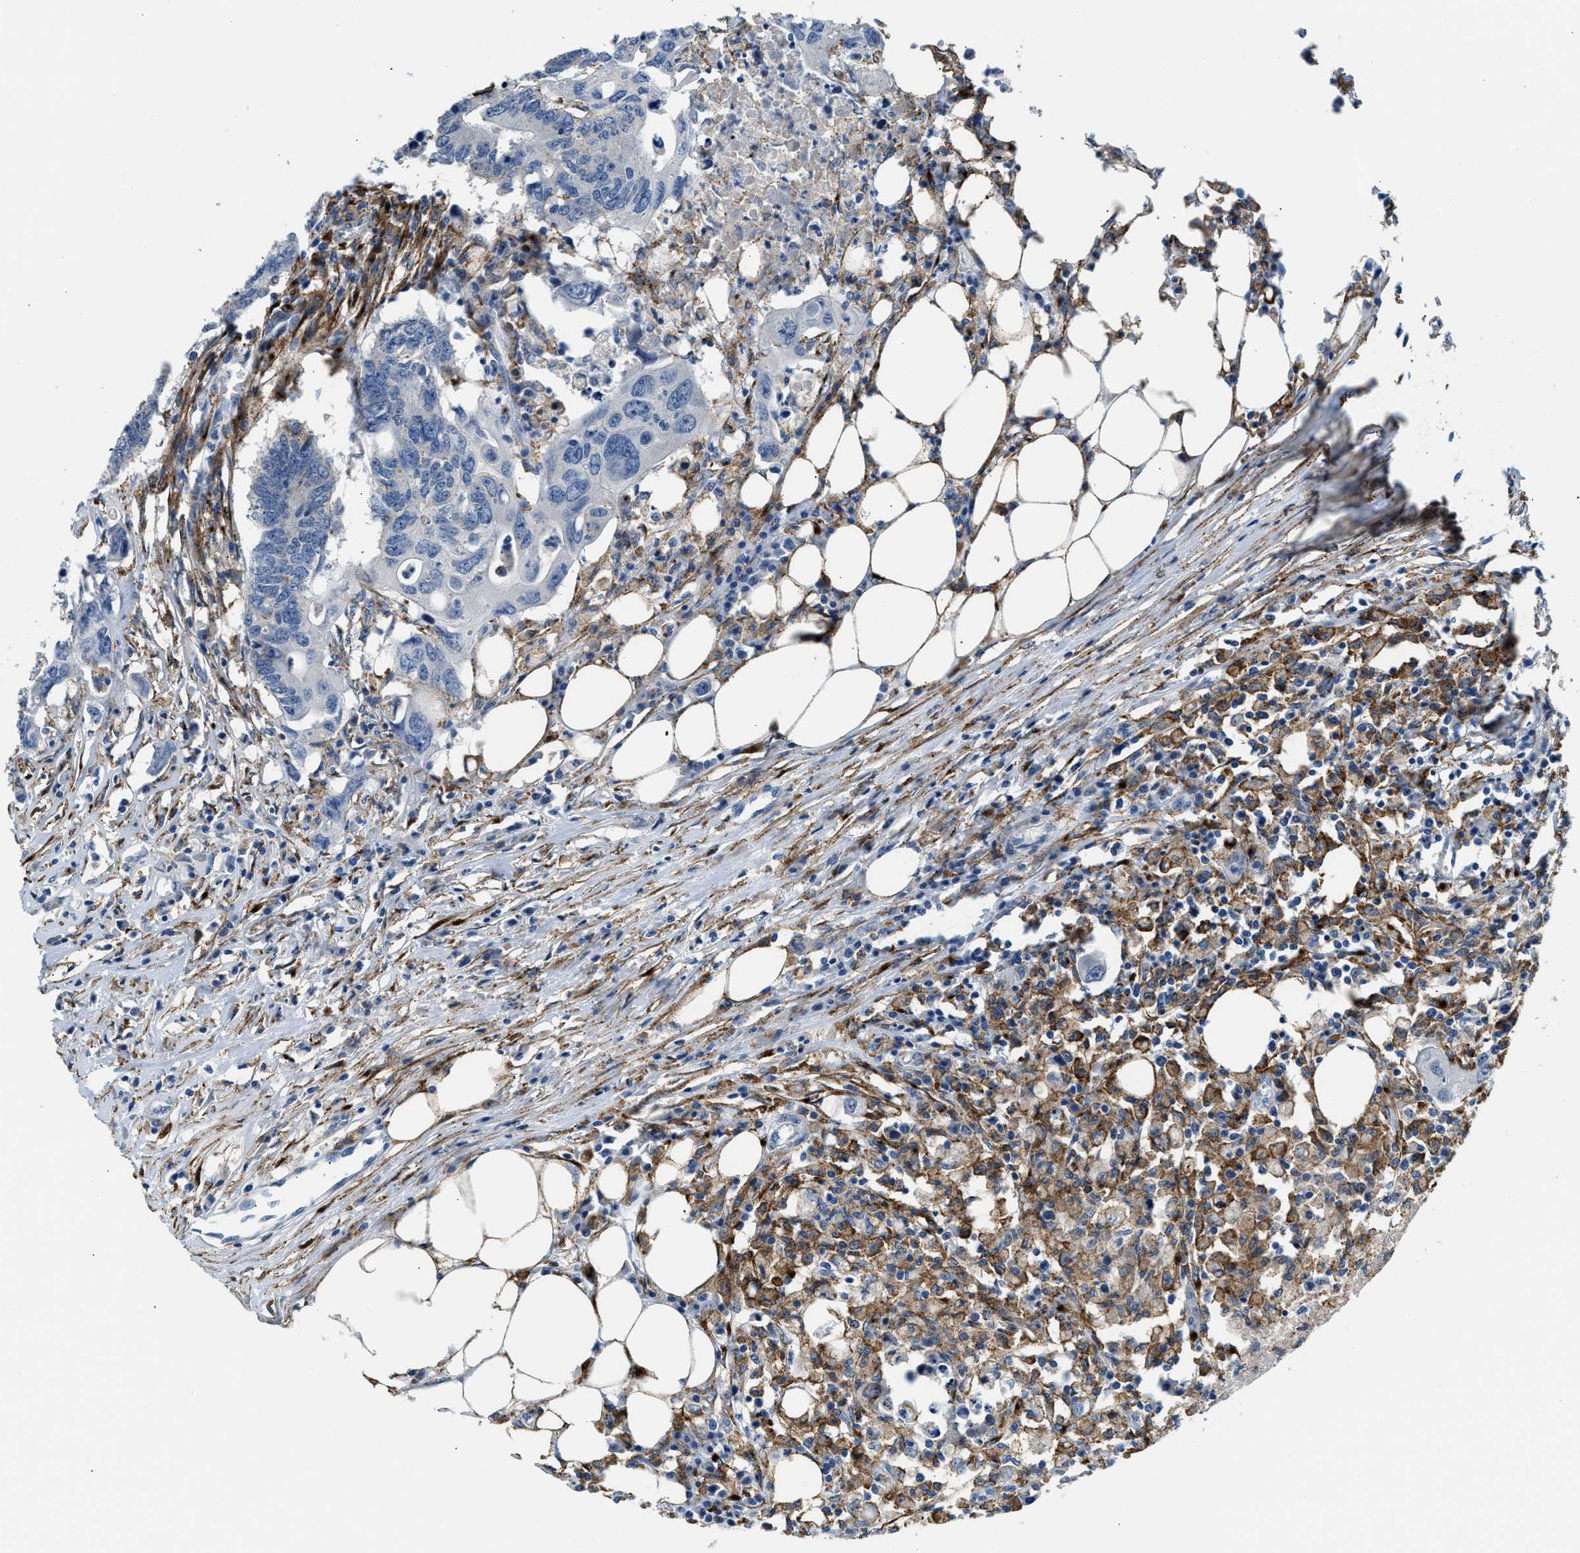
{"staining": {"intensity": "negative", "quantity": "none", "location": "none"}, "tissue": "colorectal cancer", "cell_type": "Tumor cells", "image_type": "cancer", "snomed": [{"axis": "morphology", "description": "Adenocarcinoma, NOS"}, {"axis": "topography", "description": "Colon"}], "caption": "Immunohistochemistry (IHC) of adenocarcinoma (colorectal) displays no expression in tumor cells.", "gene": "LRP1", "patient": {"sex": "male", "age": 71}}